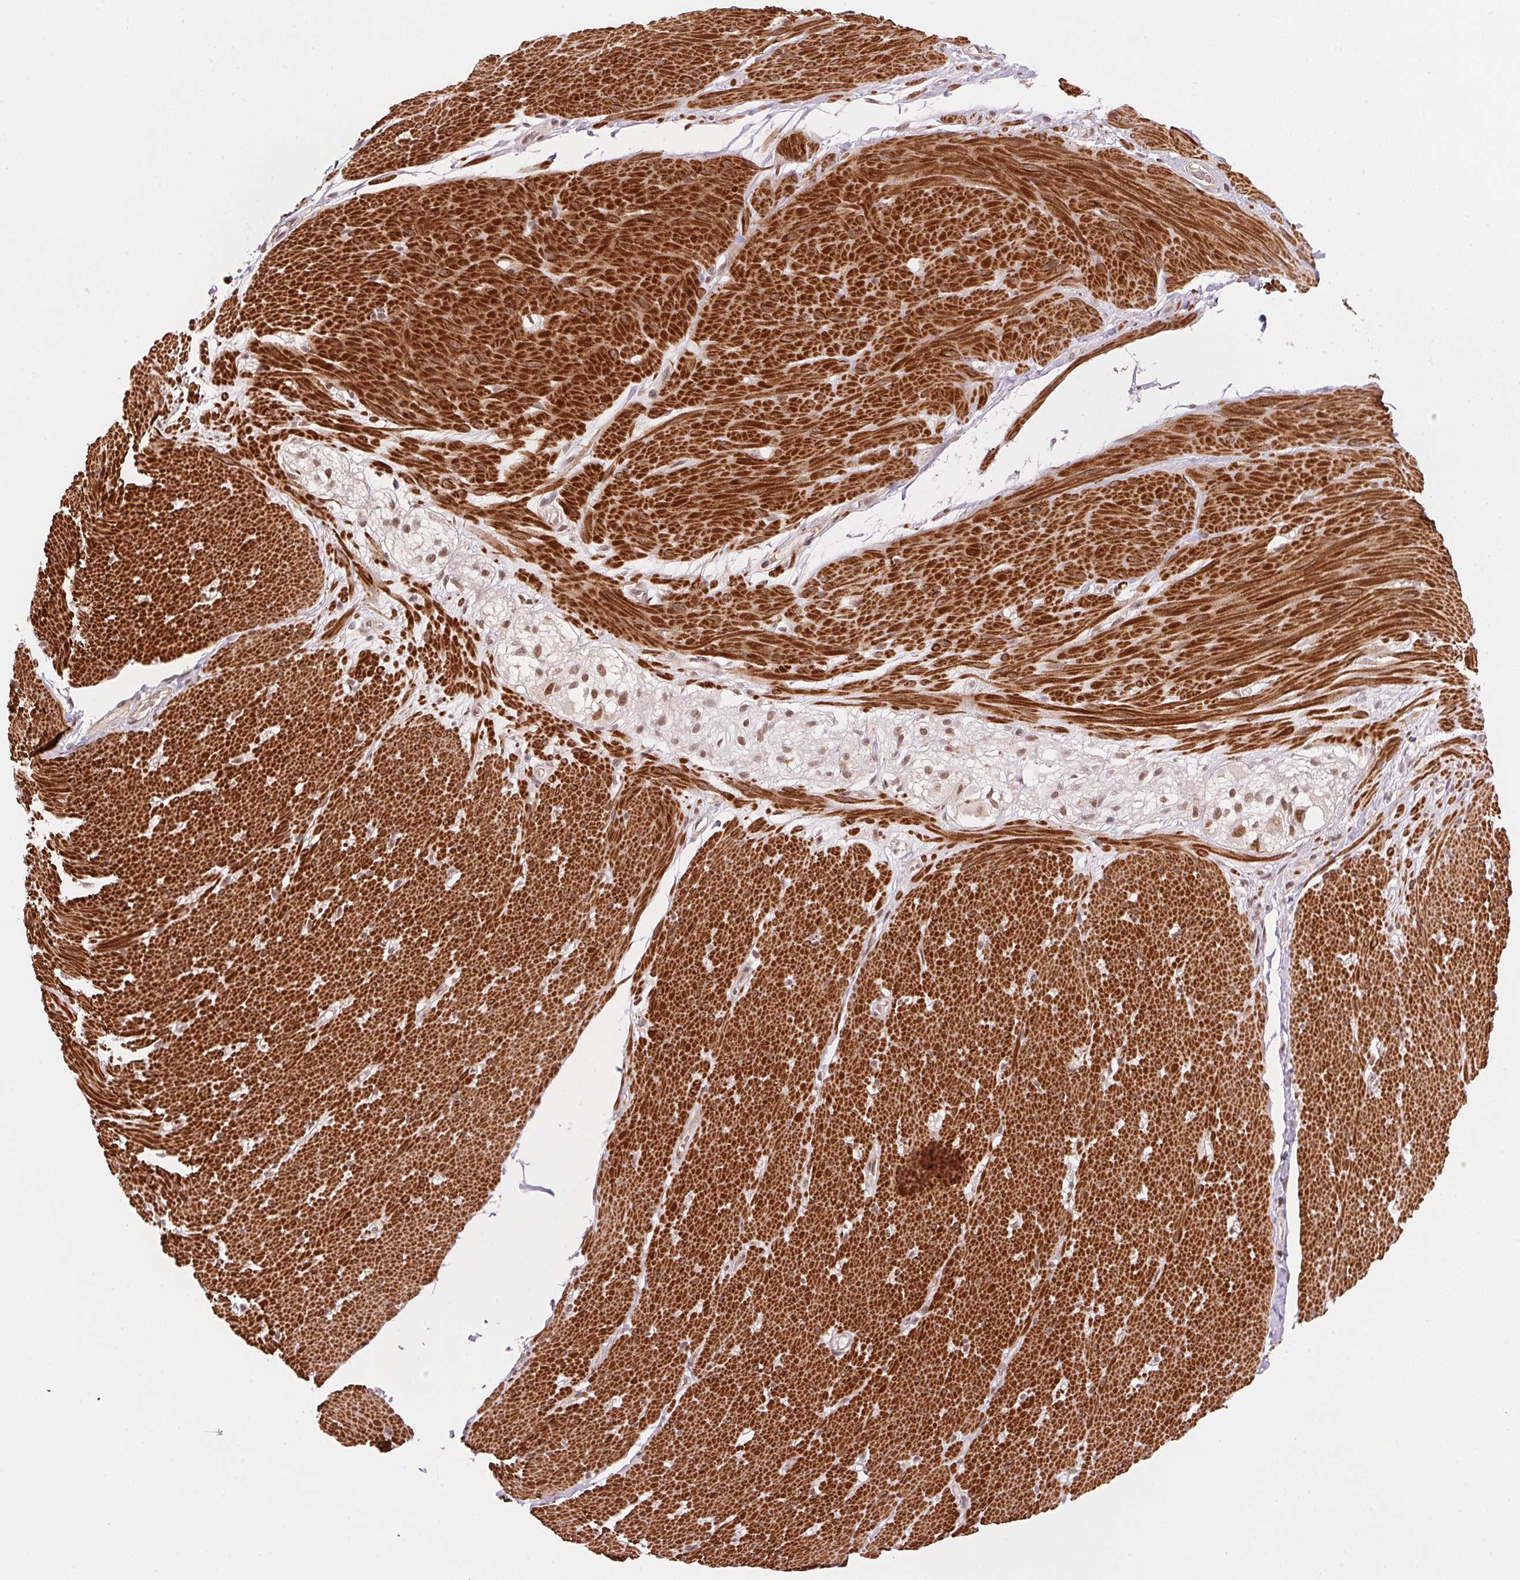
{"staining": {"intensity": "strong", "quantity": ">75%", "location": "cytoplasmic/membranous"}, "tissue": "smooth muscle", "cell_type": "Smooth muscle cells", "image_type": "normal", "snomed": [{"axis": "morphology", "description": "Normal tissue, NOS"}, {"axis": "topography", "description": "Smooth muscle"}, {"axis": "topography", "description": "Rectum"}], "caption": "The histopathology image demonstrates a brown stain indicating the presence of a protein in the cytoplasmic/membranous of smooth muscle cells in smooth muscle. The staining is performed using DAB (3,3'-diaminobenzidine) brown chromogen to label protein expression. The nuclei are counter-stained blue using hematoxylin.", "gene": "HNRNPDL", "patient": {"sex": "male", "age": 53}}